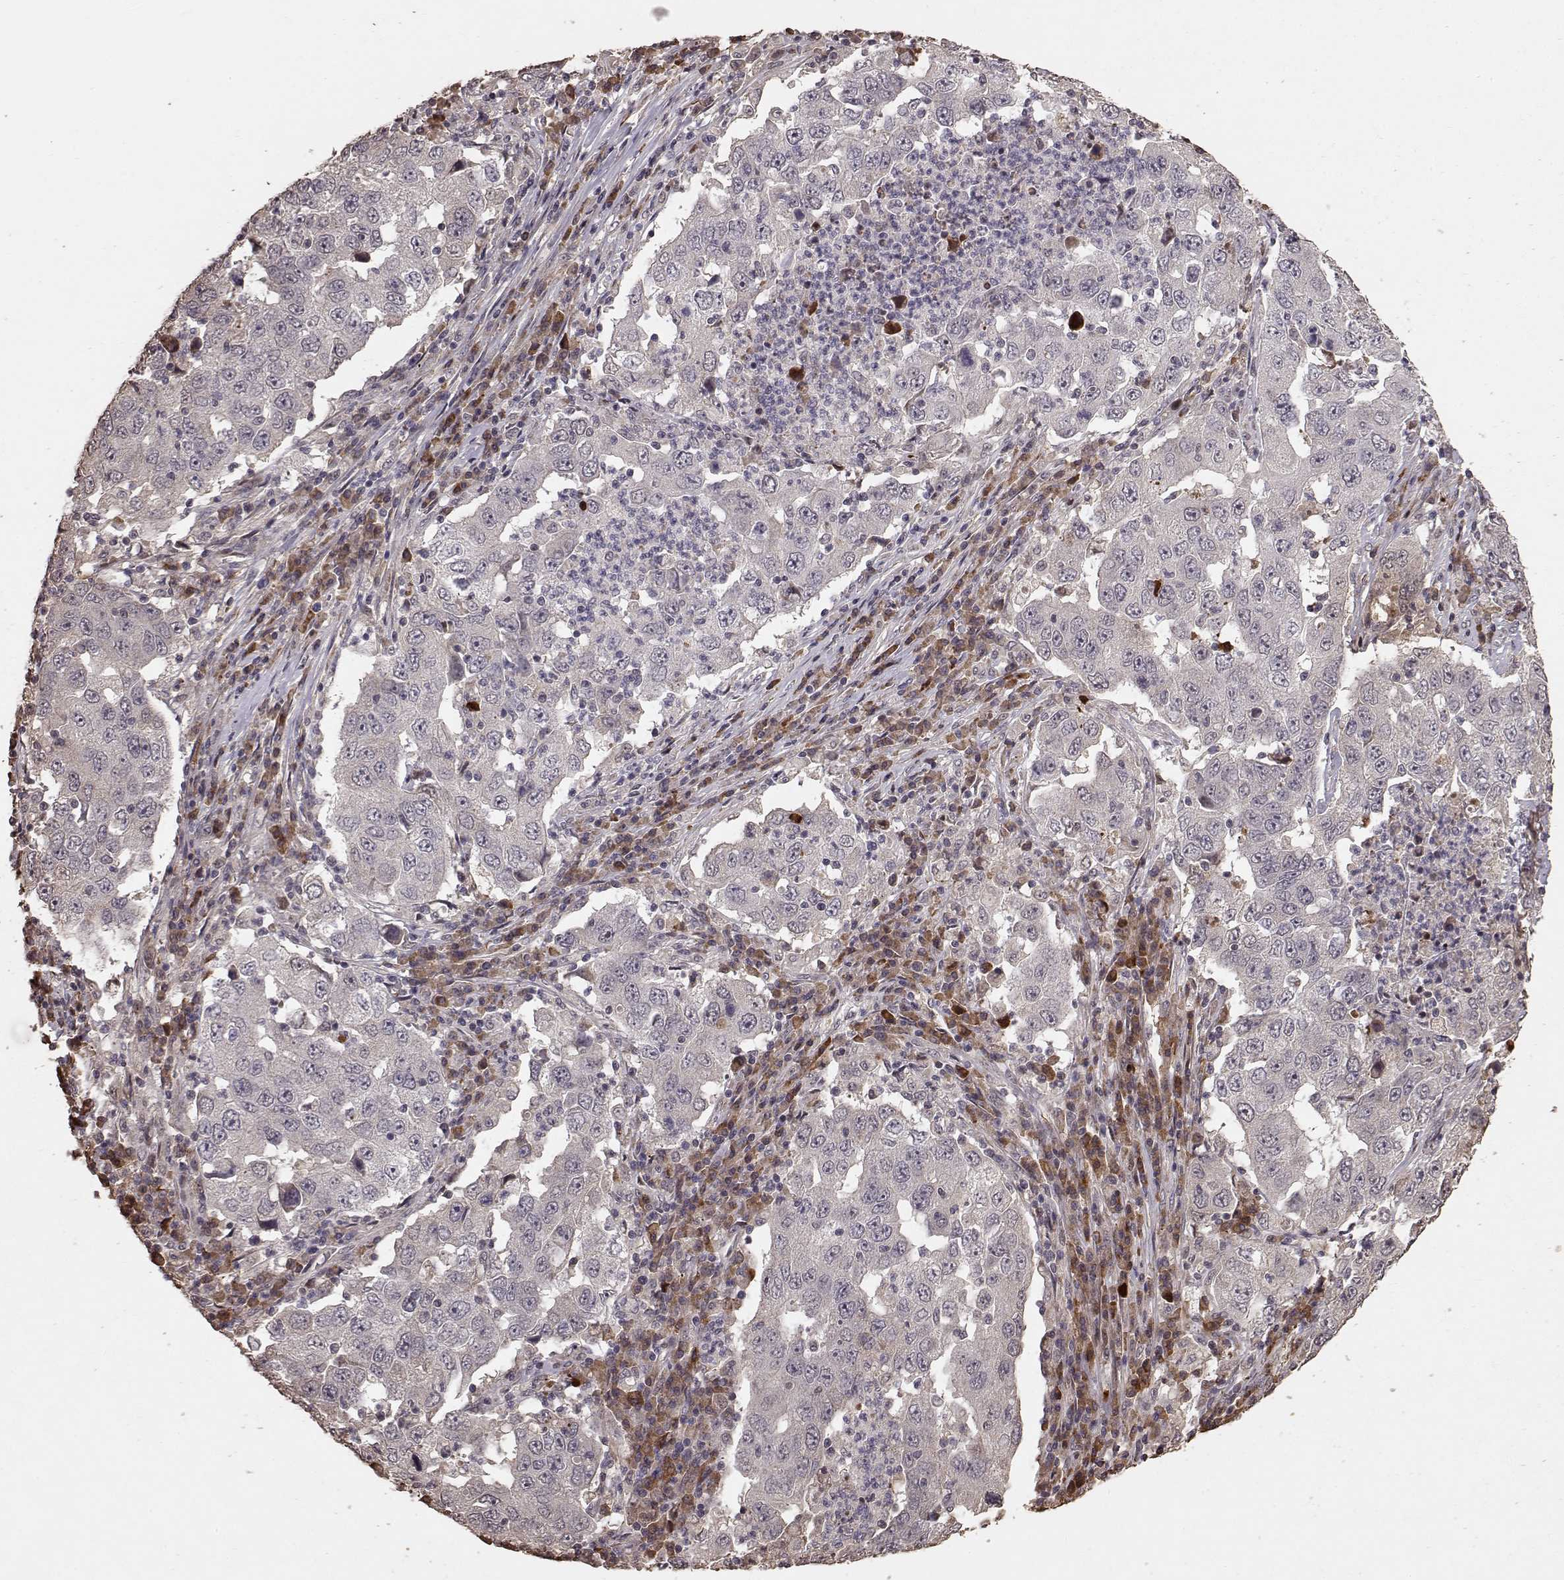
{"staining": {"intensity": "negative", "quantity": "none", "location": "none"}, "tissue": "lung cancer", "cell_type": "Tumor cells", "image_type": "cancer", "snomed": [{"axis": "morphology", "description": "Adenocarcinoma, NOS"}, {"axis": "topography", "description": "Lung"}], "caption": "Lung cancer (adenocarcinoma) was stained to show a protein in brown. There is no significant staining in tumor cells. (DAB (3,3'-diaminobenzidine) immunohistochemistry, high magnification).", "gene": "USP15", "patient": {"sex": "male", "age": 73}}